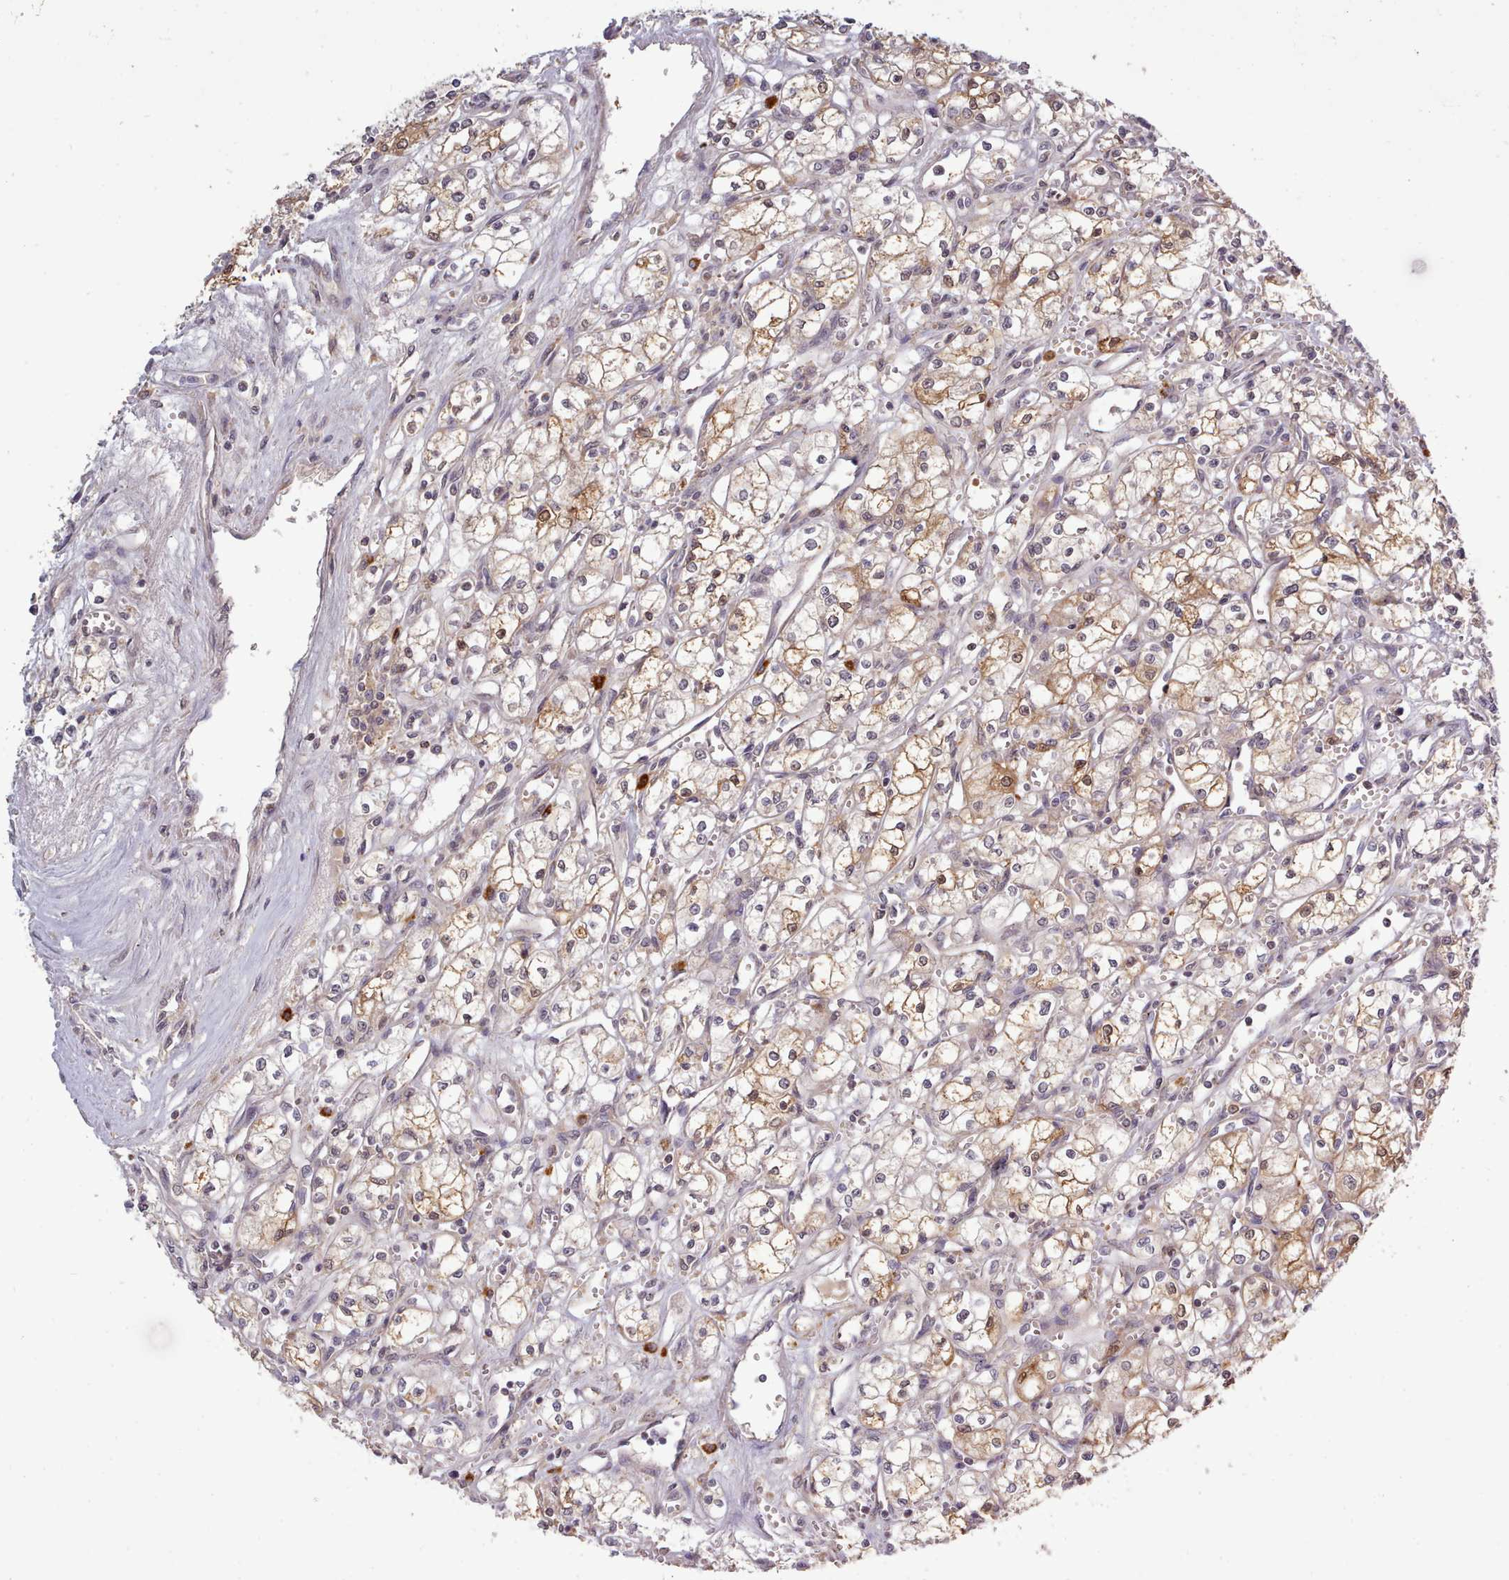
{"staining": {"intensity": "moderate", "quantity": "<25%", "location": "cytoplasmic/membranous,nuclear"}, "tissue": "renal cancer", "cell_type": "Tumor cells", "image_type": "cancer", "snomed": [{"axis": "morphology", "description": "Adenocarcinoma, NOS"}, {"axis": "topography", "description": "Kidney"}], "caption": "The photomicrograph reveals immunohistochemical staining of adenocarcinoma (renal). There is moderate cytoplasmic/membranous and nuclear staining is identified in approximately <25% of tumor cells. (Brightfield microscopy of DAB IHC at high magnification).", "gene": "ARL17A", "patient": {"sex": "male", "age": 59}}